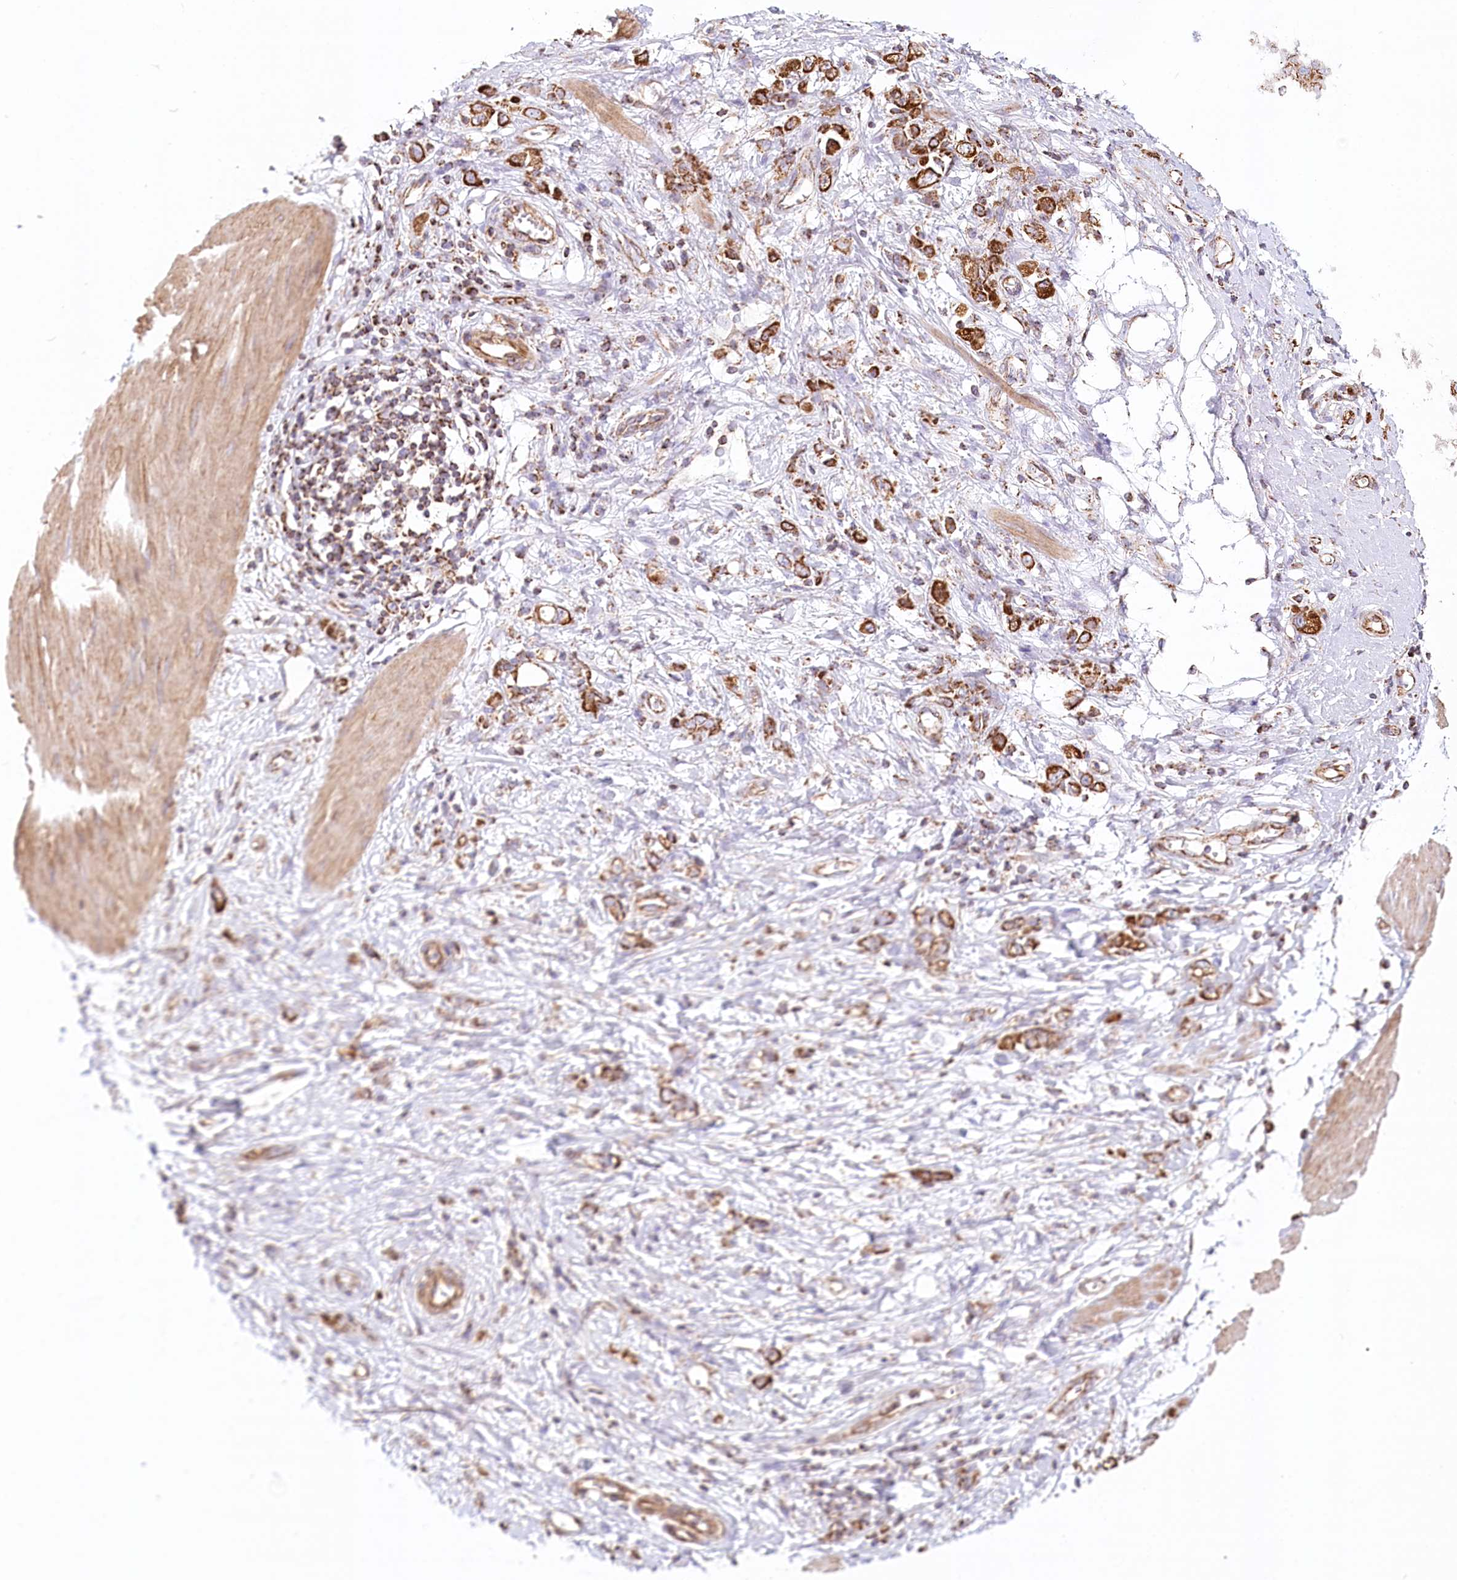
{"staining": {"intensity": "strong", "quantity": ">75%", "location": "cytoplasmic/membranous"}, "tissue": "stomach cancer", "cell_type": "Tumor cells", "image_type": "cancer", "snomed": [{"axis": "morphology", "description": "Adenocarcinoma, NOS"}, {"axis": "topography", "description": "Stomach"}], "caption": "A high-resolution image shows immunohistochemistry staining of stomach cancer, which shows strong cytoplasmic/membranous positivity in approximately >75% of tumor cells. The protein is shown in brown color, while the nuclei are stained blue.", "gene": "UMPS", "patient": {"sex": "female", "age": 76}}